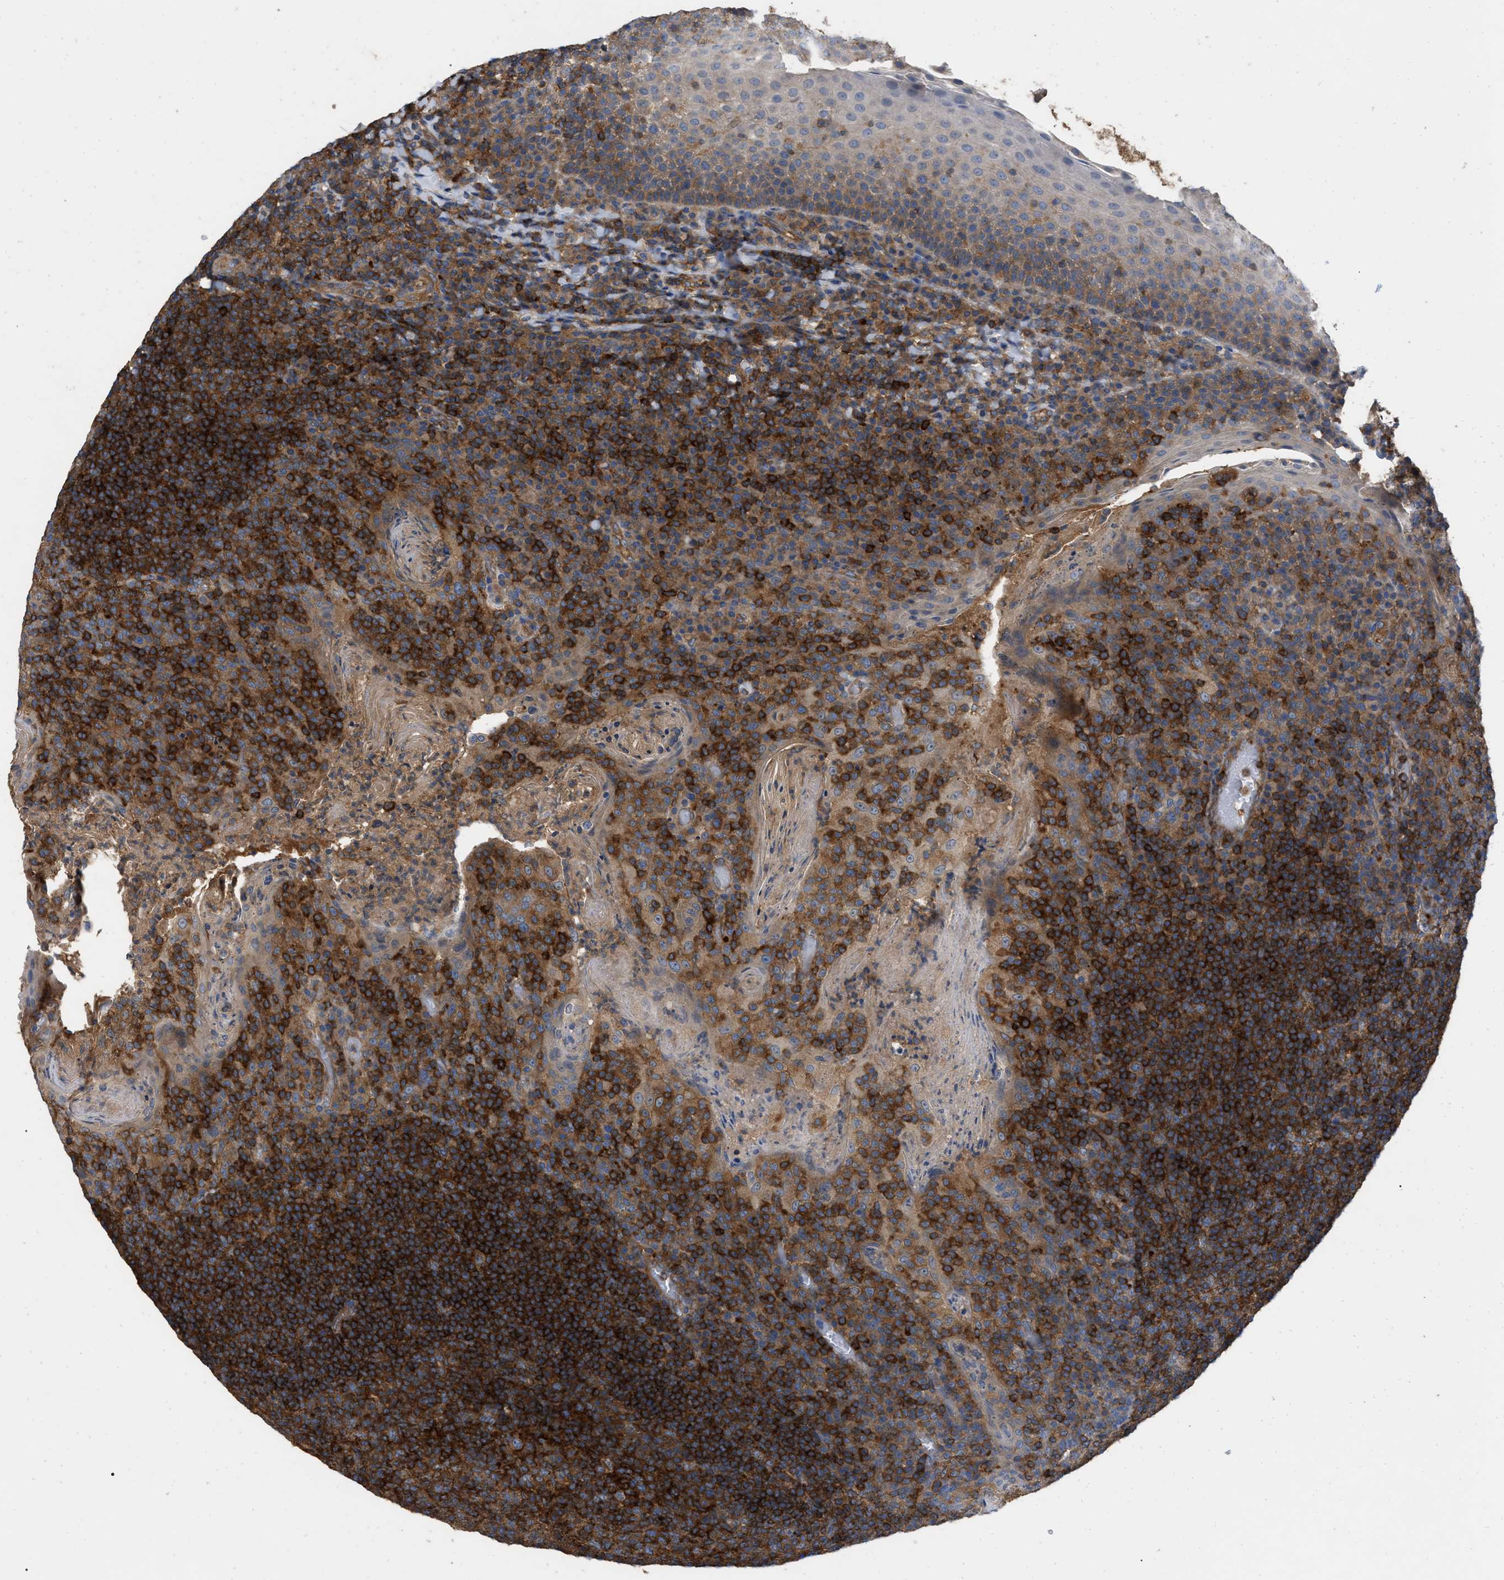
{"staining": {"intensity": "strong", "quantity": ">75%", "location": "cytoplasmic/membranous"}, "tissue": "tonsil", "cell_type": "Germinal center cells", "image_type": "normal", "snomed": [{"axis": "morphology", "description": "Normal tissue, NOS"}, {"axis": "topography", "description": "Tonsil"}], "caption": "The histopathology image reveals staining of normal tonsil, revealing strong cytoplasmic/membranous protein staining (brown color) within germinal center cells.", "gene": "RABEP1", "patient": {"sex": "male", "age": 17}}